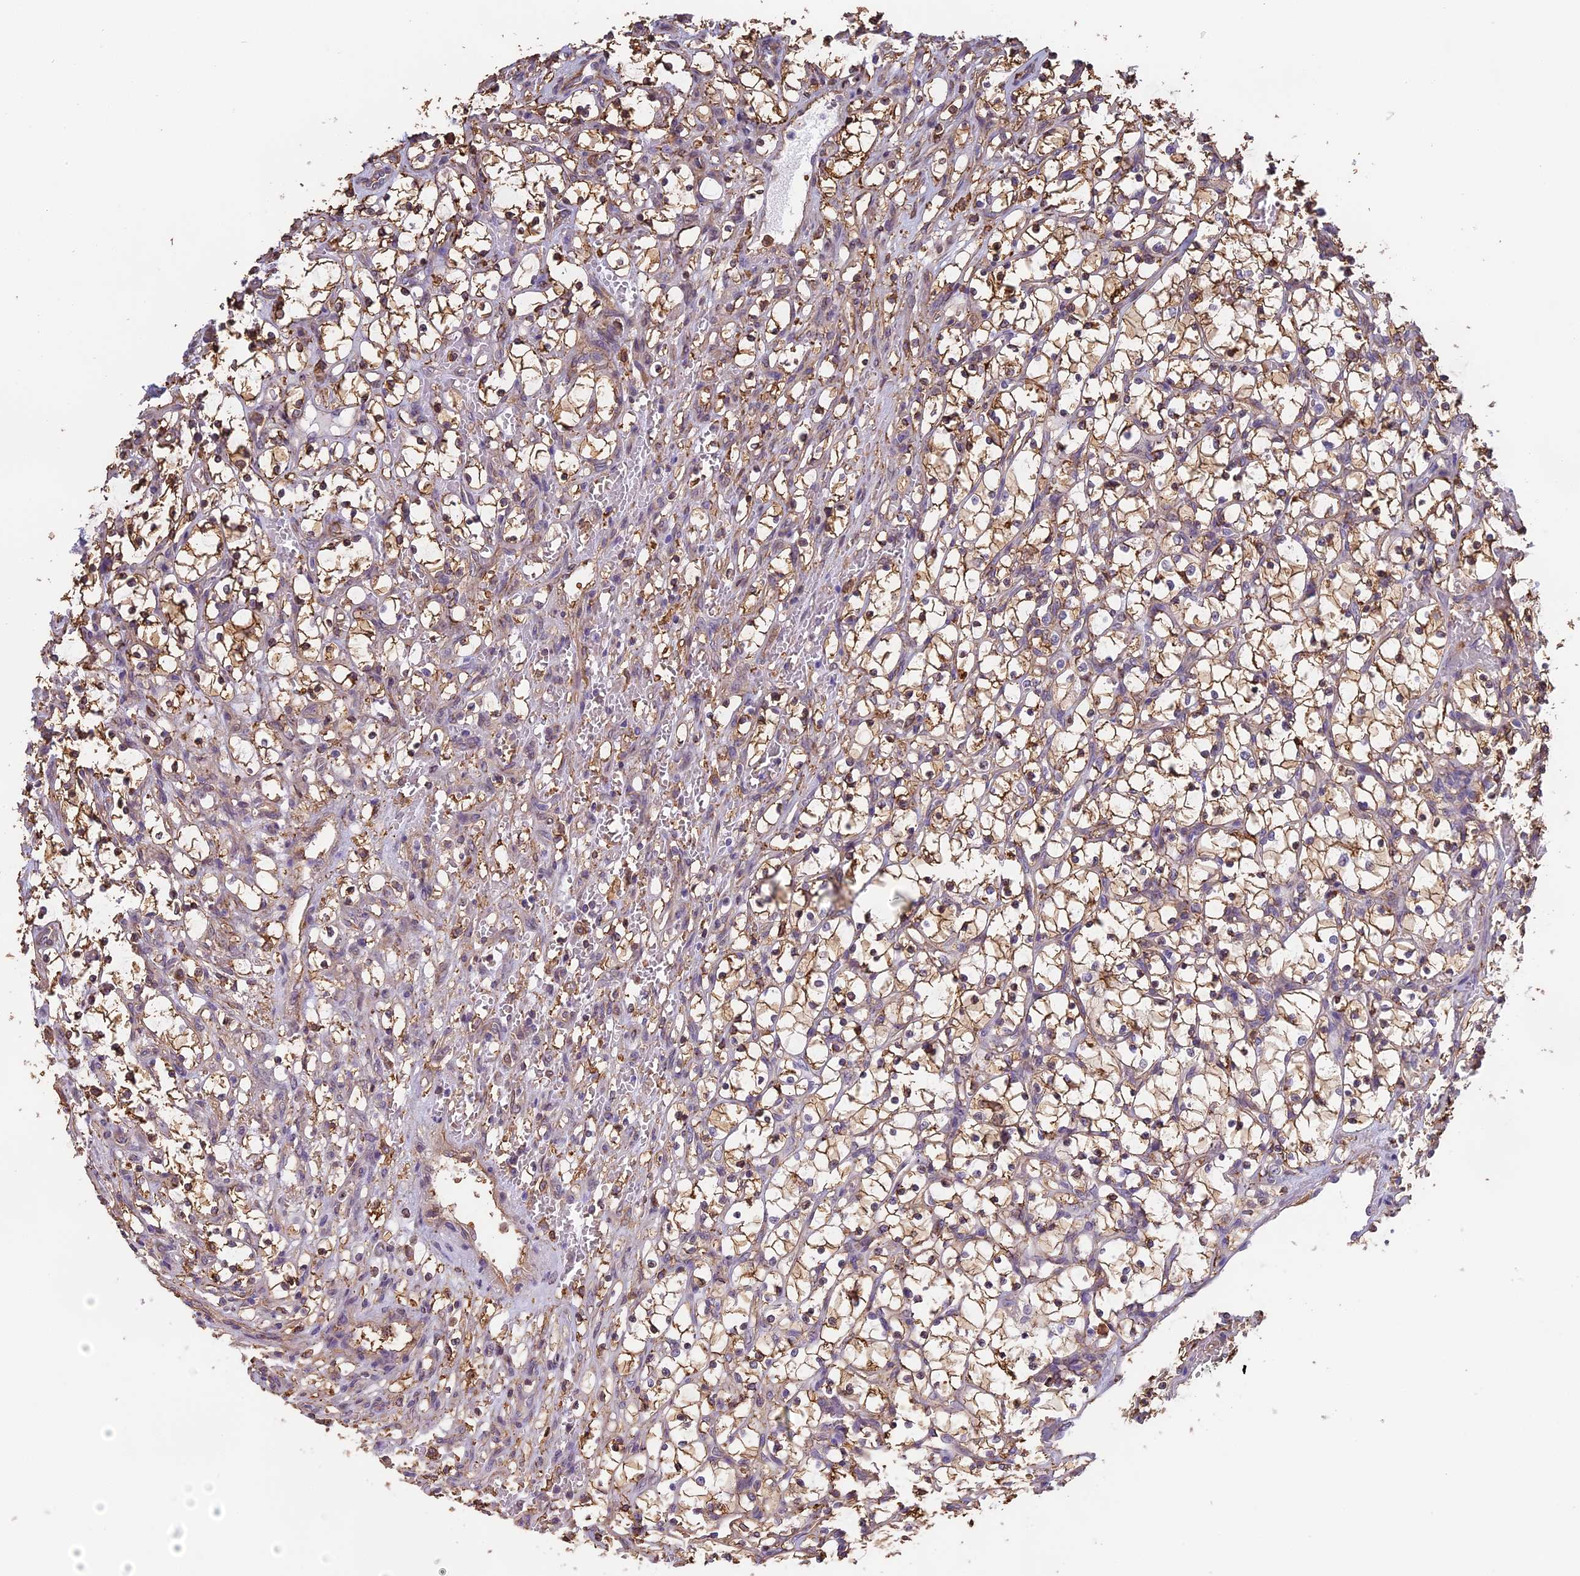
{"staining": {"intensity": "moderate", "quantity": ">75%", "location": "cytoplasmic/membranous"}, "tissue": "renal cancer", "cell_type": "Tumor cells", "image_type": "cancer", "snomed": [{"axis": "morphology", "description": "Adenocarcinoma, NOS"}, {"axis": "topography", "description": "Kidney"}], "caption": "Immunohistochemical staining of renal adenocarcinoma exhibits medium levels of moderate cytoplasmic/membranous staining in approximately >75% of tumor cells. (IHC, brightfield microscopy, high magnification).", "gene": "TMEM255B", "patient": {"sex": "female", "age": 69}}